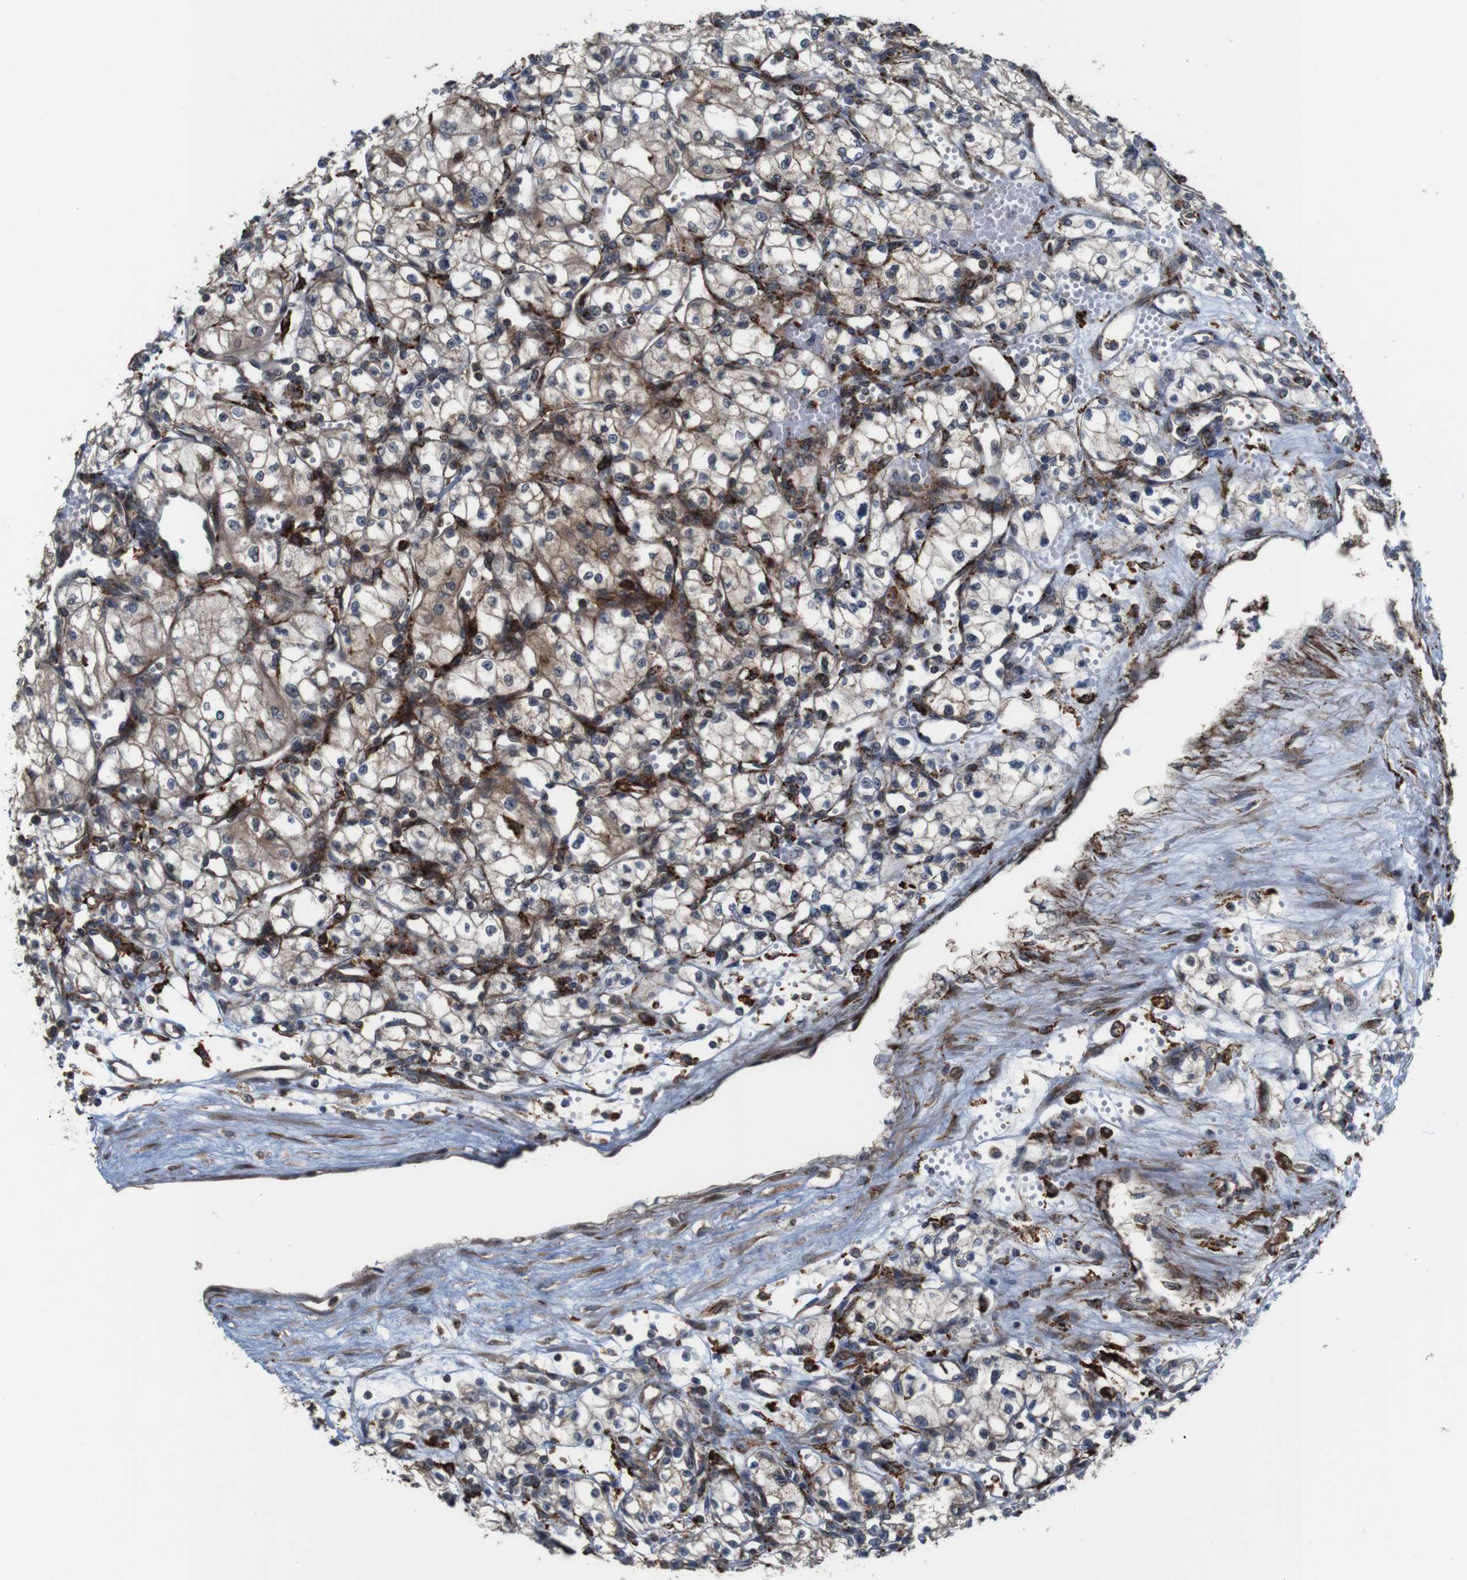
{"staining": {"intensity": "moderate", "quantity": ">75%", "location": "cytoplasmic/membranous"}, "tissue": "renal cancer", "cell_type": "Tumor cells", "image_type": "cancer", "snomed": [{"axis": "morphology", "description": "Normal tissue, NOS"}, {"axis": "morphology", "description": "Adenocarcinoma, NOS"}, {"axis": "topography", "description": "Kidney"}], "caption": "Immunohistochemistry histopathology image of renal cancer stained for a protein (brown), which exhibits medium levels of moderate cytoplasmic/membranous positivity in about >75% of tumor cells.", "gene": "PCOLCE2", "patient": {"sex": "male", "age": 59}}